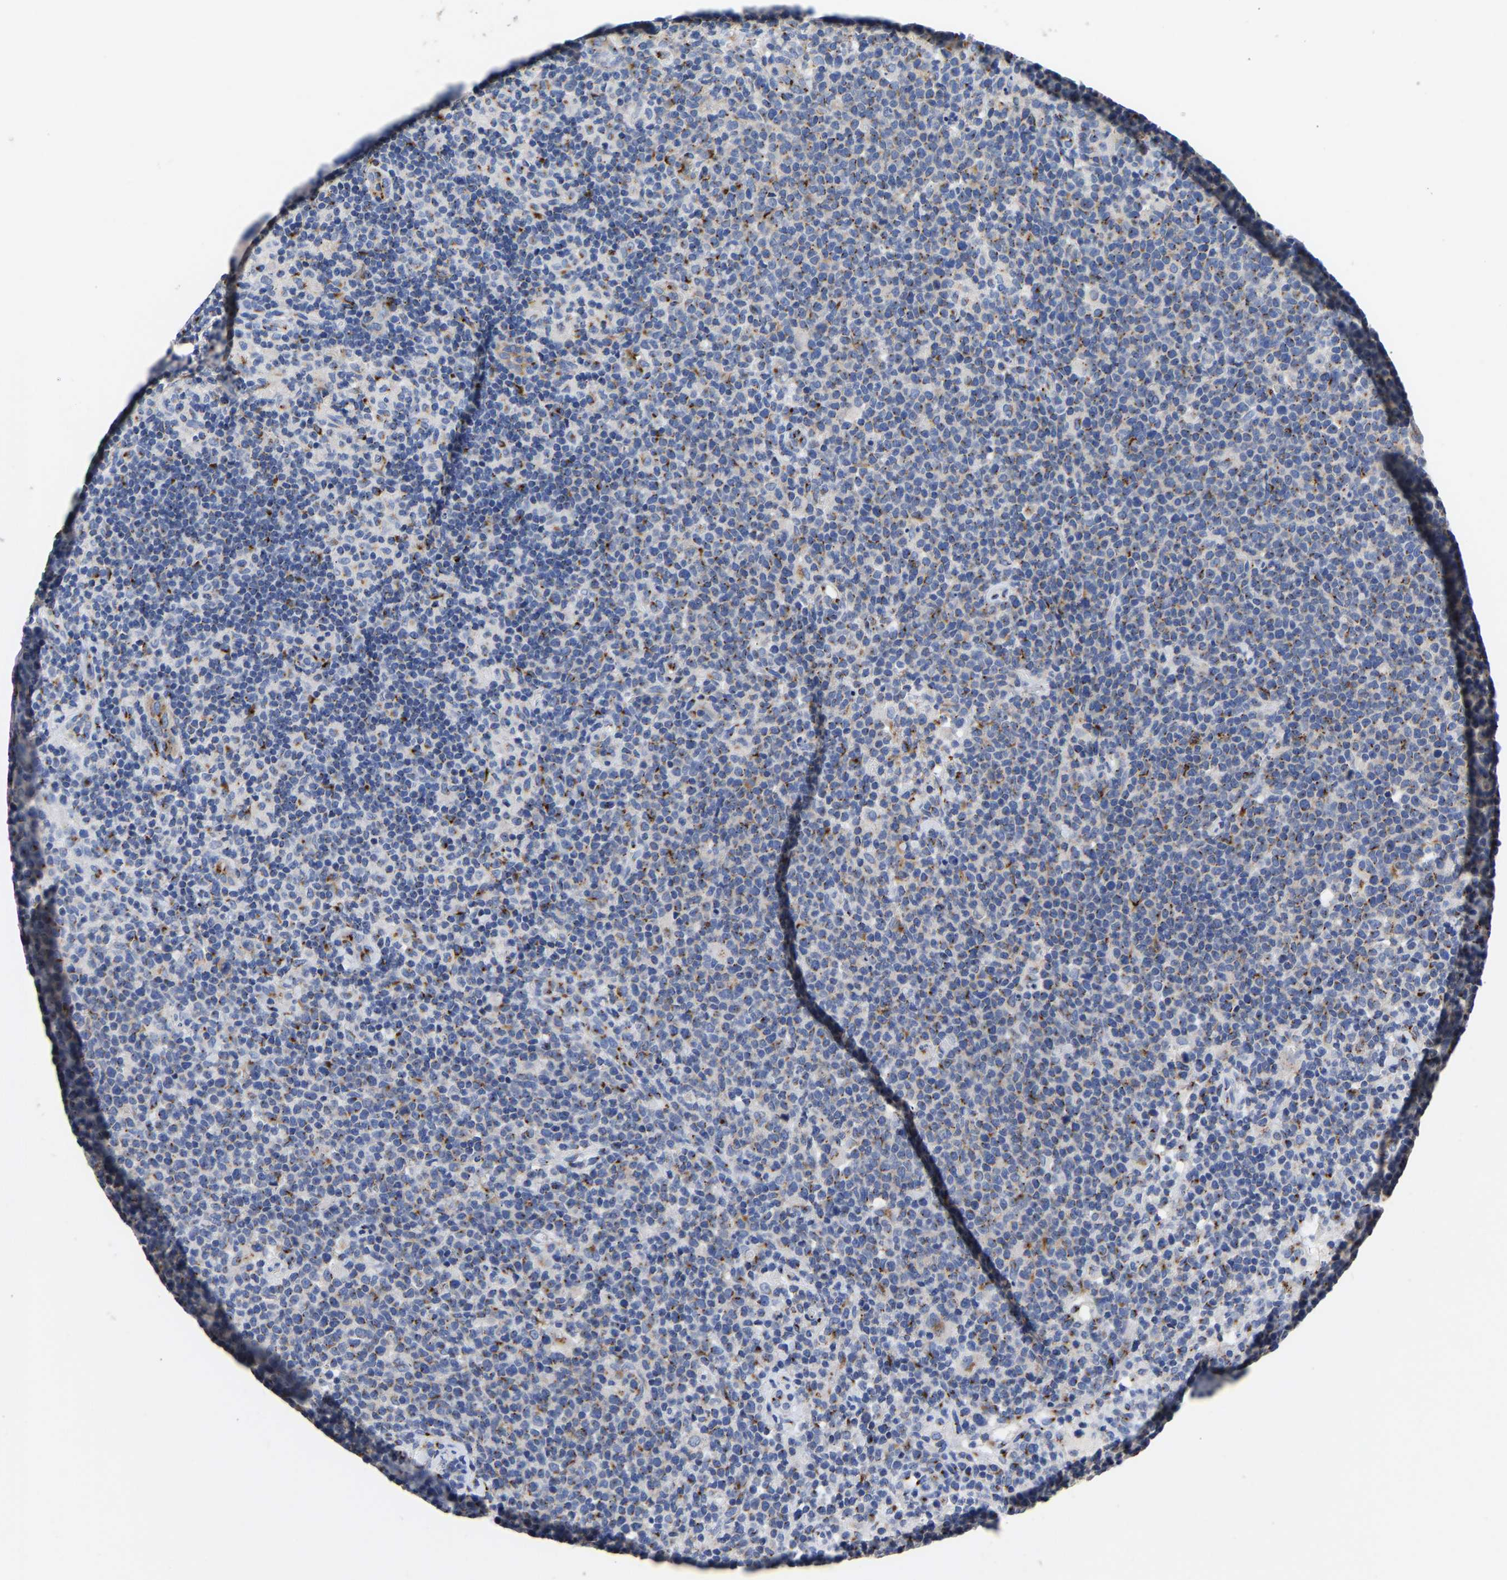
{"staining": {"intensity": "moderate", "quantity": "25%-75%", "location": "cytoplasmic/membranous"}, "tissue": "lymphoma", "cell_type": "Tumor cells", "image_type": "cancer", "snomed": [{"axis": "morphology", "description": "Malignant lymphoma, non-Hodgkin's type, High grade"}, {"axis": "topography", "description": "Lymph node"}], "caption": "IHC photomicrograph of neoplastic tissue: human malignant lymphoma, non-Hodgkin's type (high-grade) stained using immunohistochemistry displays medium levels of moderate protein expression localized specifically in the cytoplasmic/membranous of tumor cells, appearing as a cytoplasmic/membranous brown color.", "gene": "TMEM87A", "patient": {"sex": "male", "age": 61}}